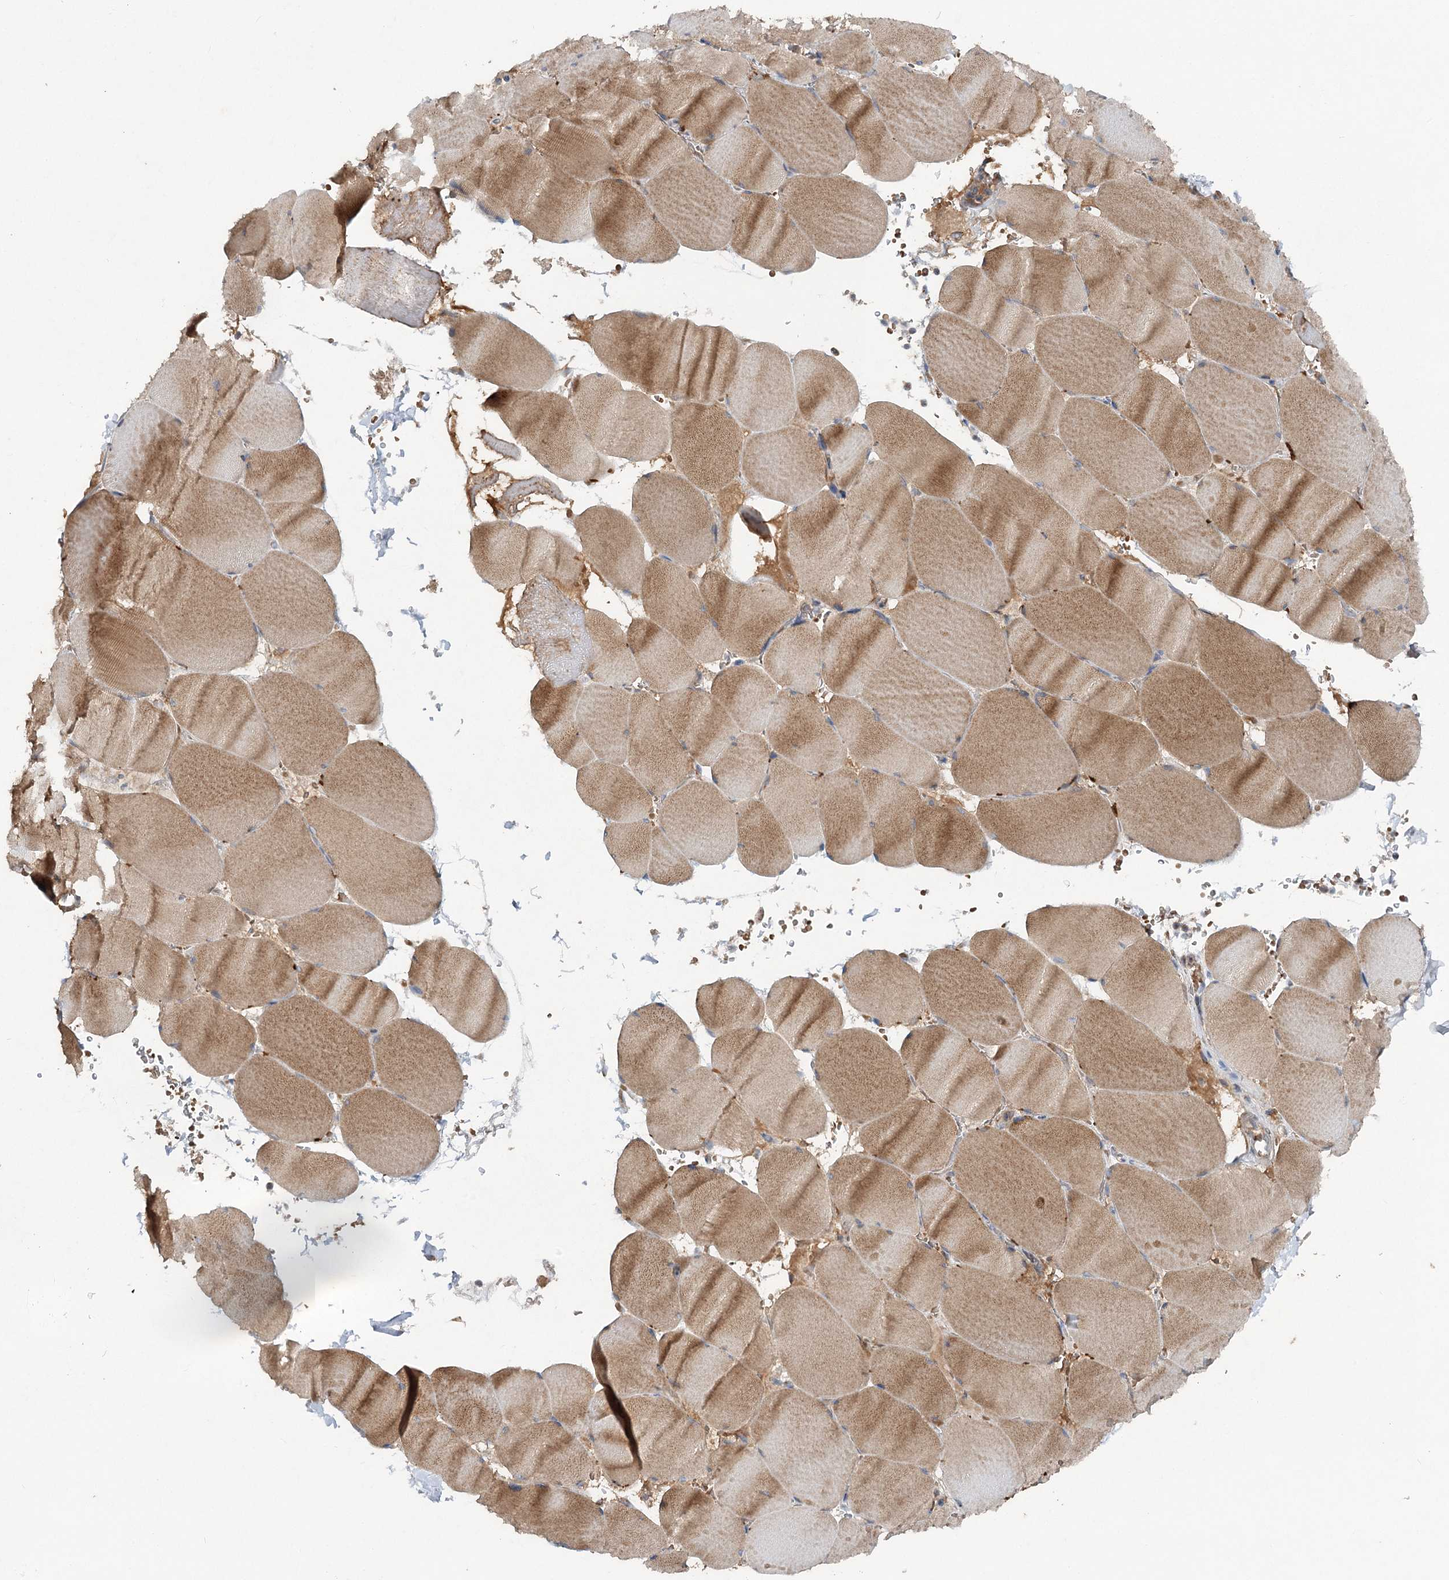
{"staining": {"intensity": "moderate", "quantity": ">75%", "location": "cytoplasmic/membranous"}, "tissue": "skeletal muscle", "cell_type": "Myocytes", "image_type": "normal", "snomed": [{"axis": "morphology", "description": "Normal tissue, NOS"}, {"axis": "topography", "description": "Skeletal muscle"}, {"axis": "topography", "description": "Head-Neck"}], "caption": "This photomicrograph demonstrates immunohistochemistry (IHC) staining of unremarkable human skeletal muscle, with medium moderate cytoplasmic/membranous staining in approximately >75% of myocytes.", "gene": "PYROXD2", "patient": {"sex": "male", "age": 66}}